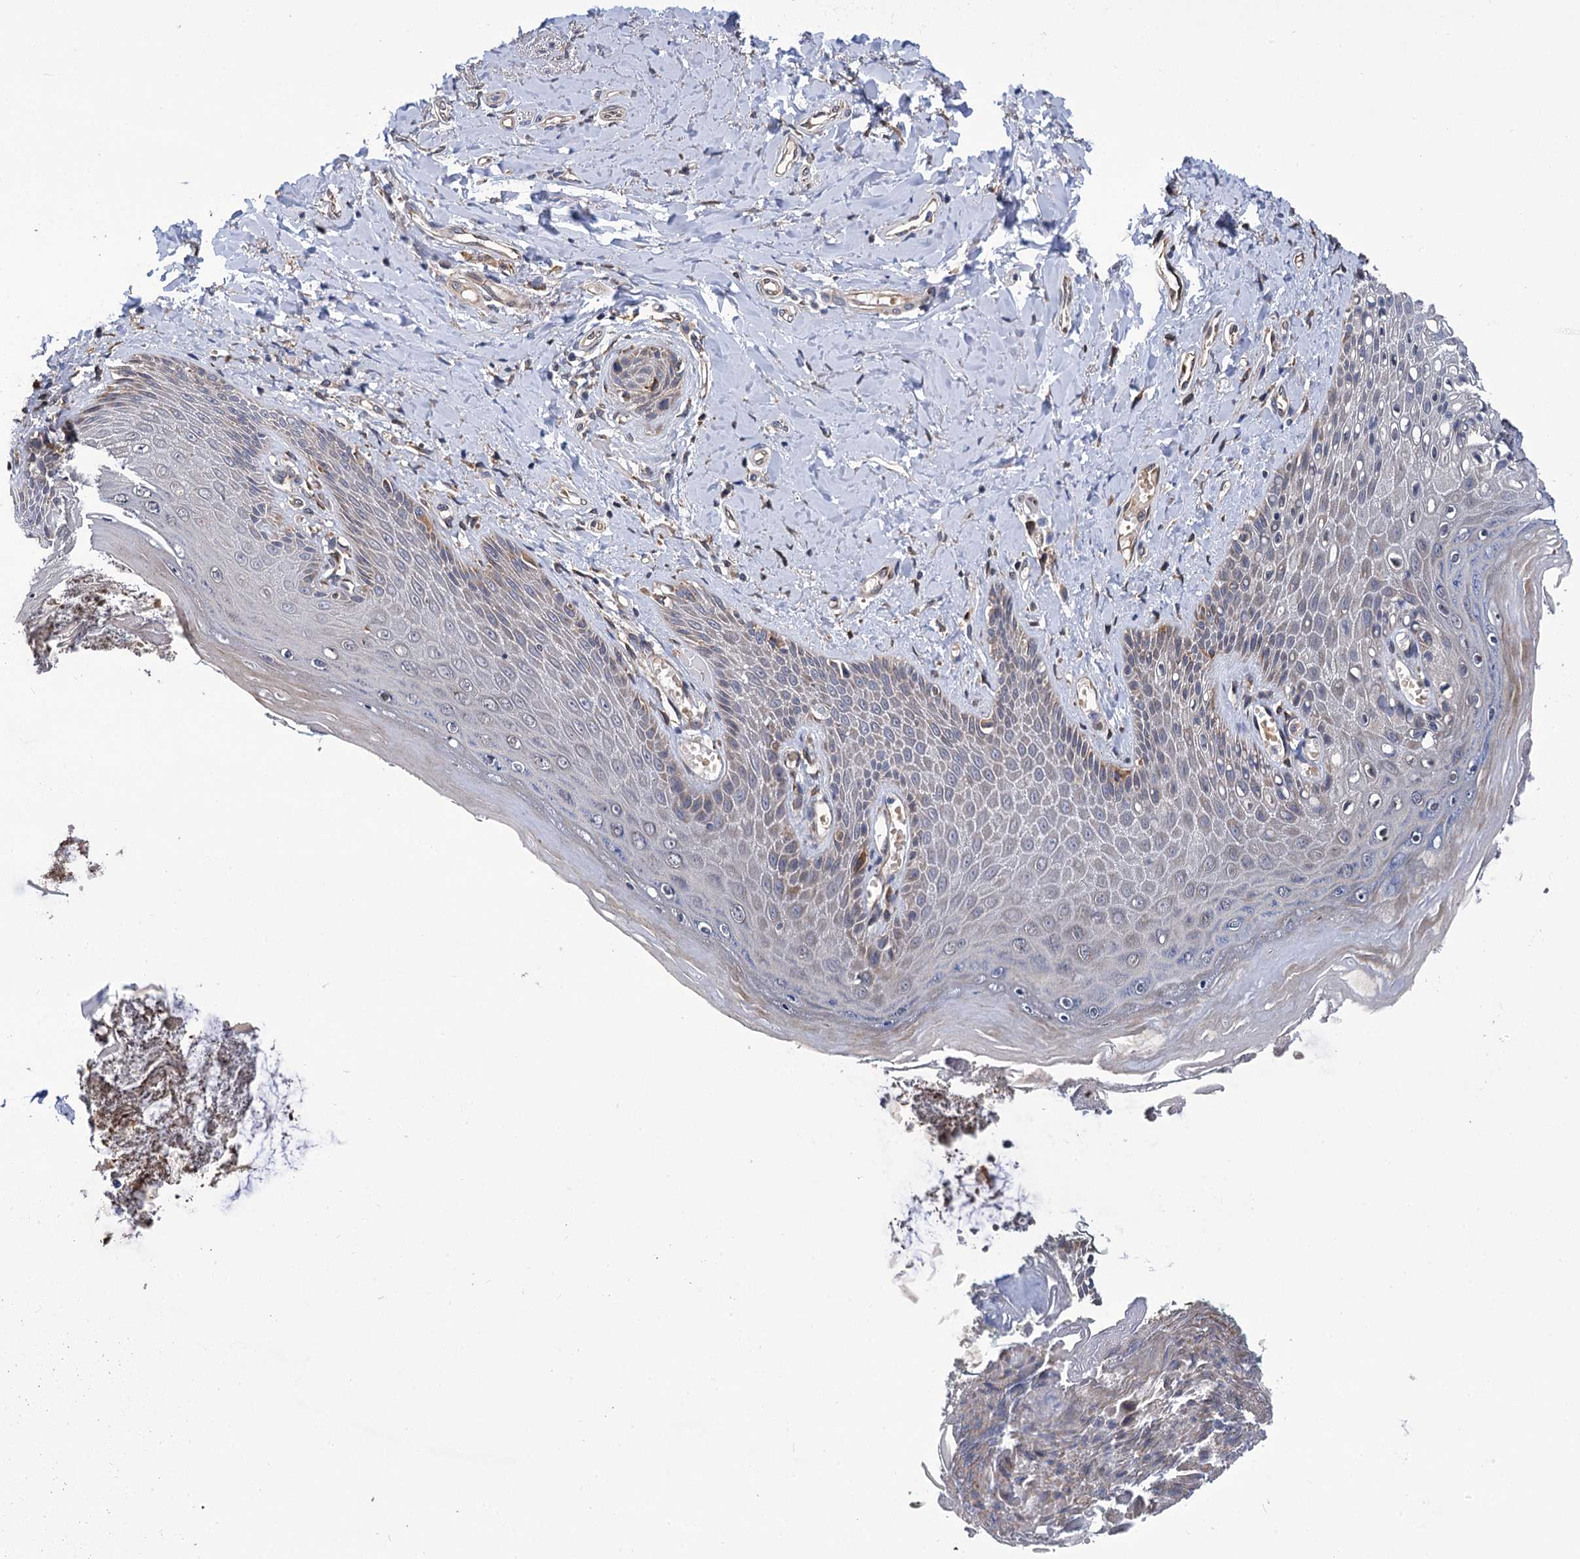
{"staining": {"intensity": "weak", "quantity": "<25%", "location": "cytoplasmic/membranous"}, "tissue": "skin", "cell_type": "Epidermal cells", "image_type": "normal", "snomed": [{"axis": "morphology", "description": "Normal tissue, NOS"}, {"axis": "topography", "description": "Anal"}], "caption": "Immunohistochemistry (IHC) histopathology image of benign human skin stained for a protein (brown), which reveals no positivity in epidermal cells. The staining was performed using DAB (3,3'-diaminobenzidine) to visualize the protein expression in brown, while the nuclei were stained in blue with hematoxylin (Magnification: 20x).", "gene": "SUPV3L1", "patient": {"sex": "male", "age": 78}}